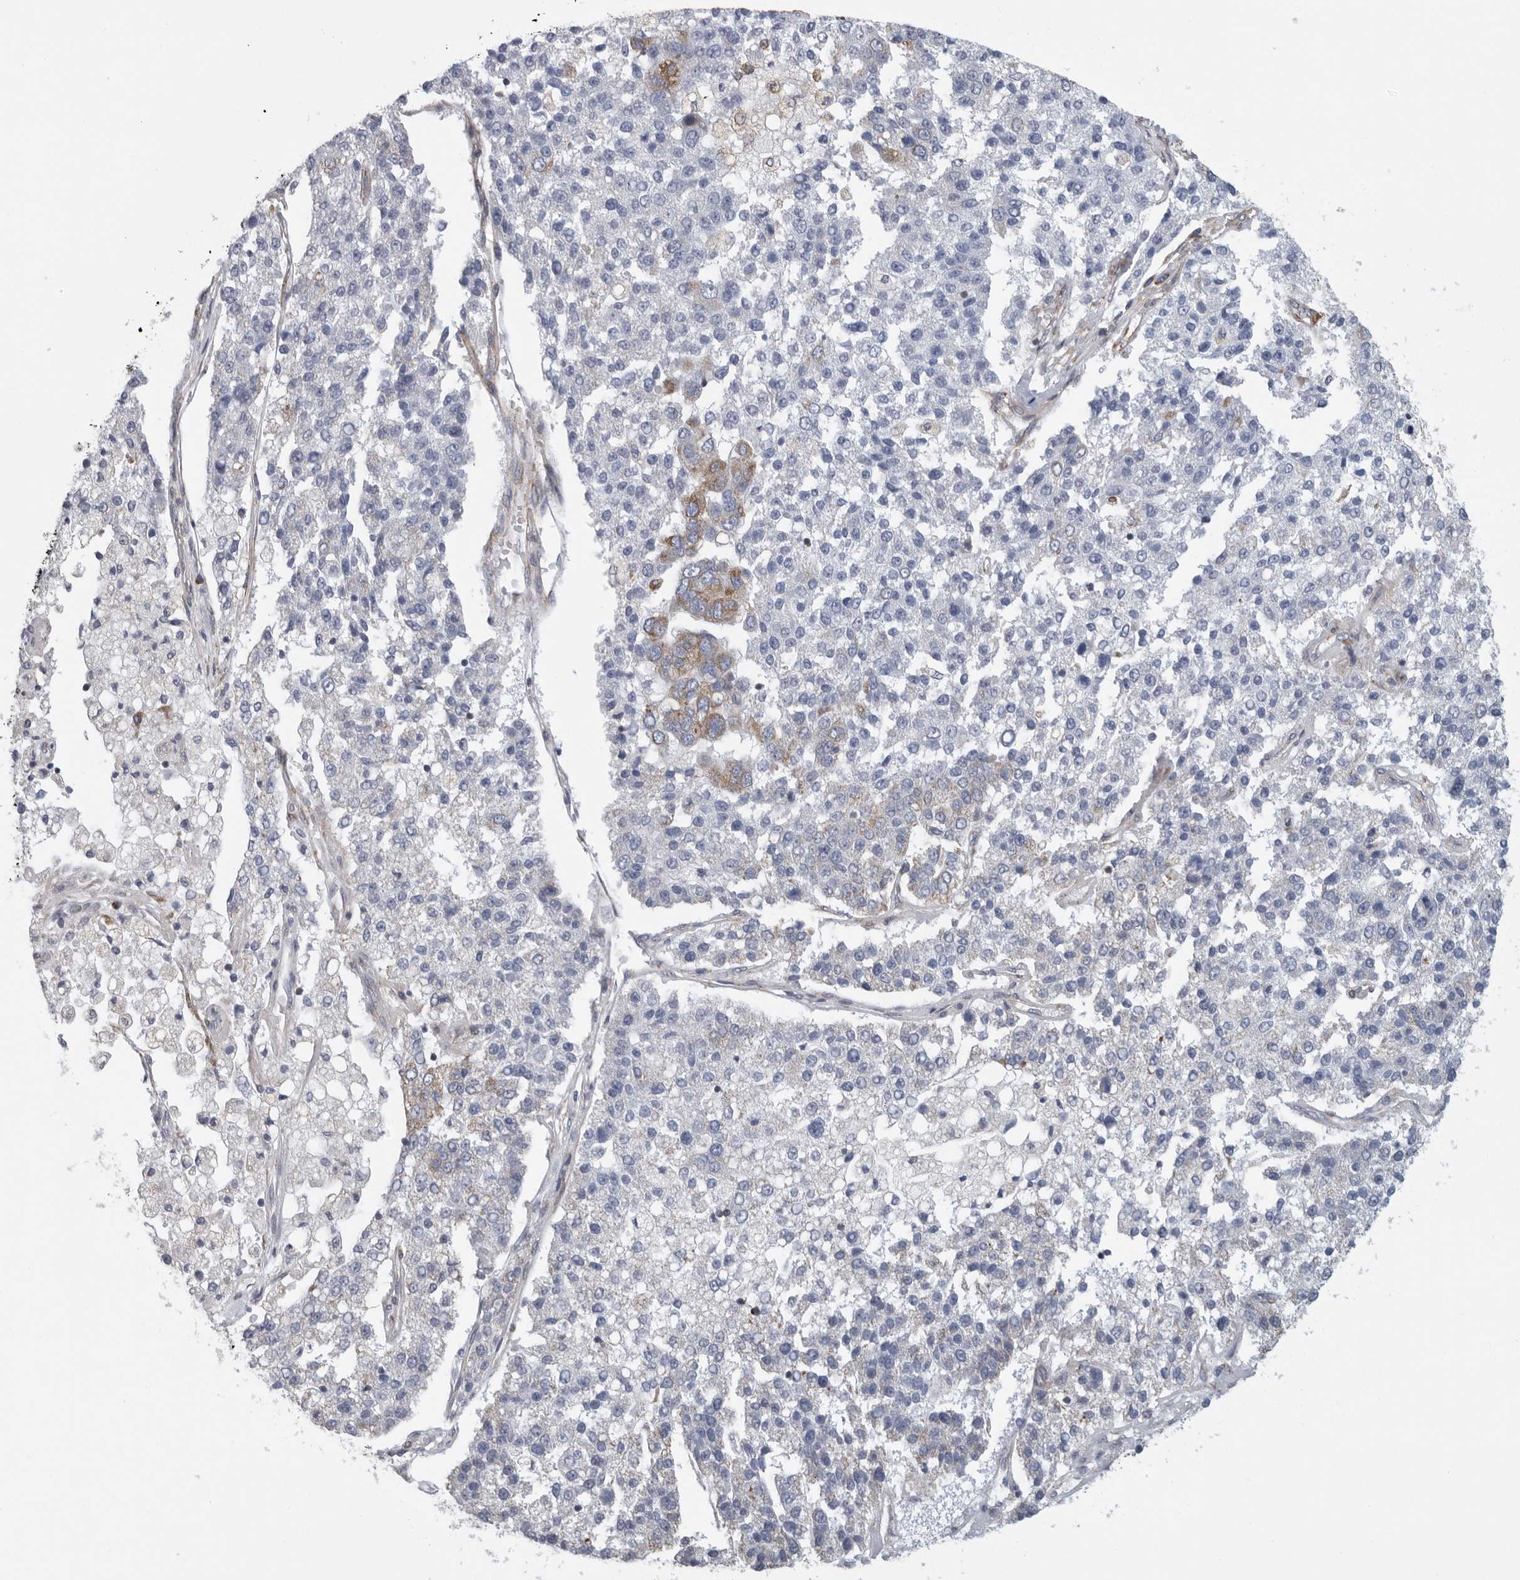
{"staining": {"intensity": "moderate", "quantity": "<25%", "location": "cytoplasmic/membranous"}, "tissue": "pancreatic cancer", "cell_type": "Tumor cells", "image_type": "cancer", "snomed": [{"axis": "morphology", "description": "Adenocarcinoma, NOS"}, {"axis": "topography", "description": "Pancreas"}], "caption": "The micrograph reveals immunohistochemical staining of adenocarcinoma (pancreatic). There is moderate cytoplasmic/membranous expression is seen in approximately <25% of tumor cells. (DAB (3,3'-diaminobenzidine) IHC with brightfield microscopy, high magnification).", "gene": "FKBP8", "patient": {"sex": "female", "age": 61}}